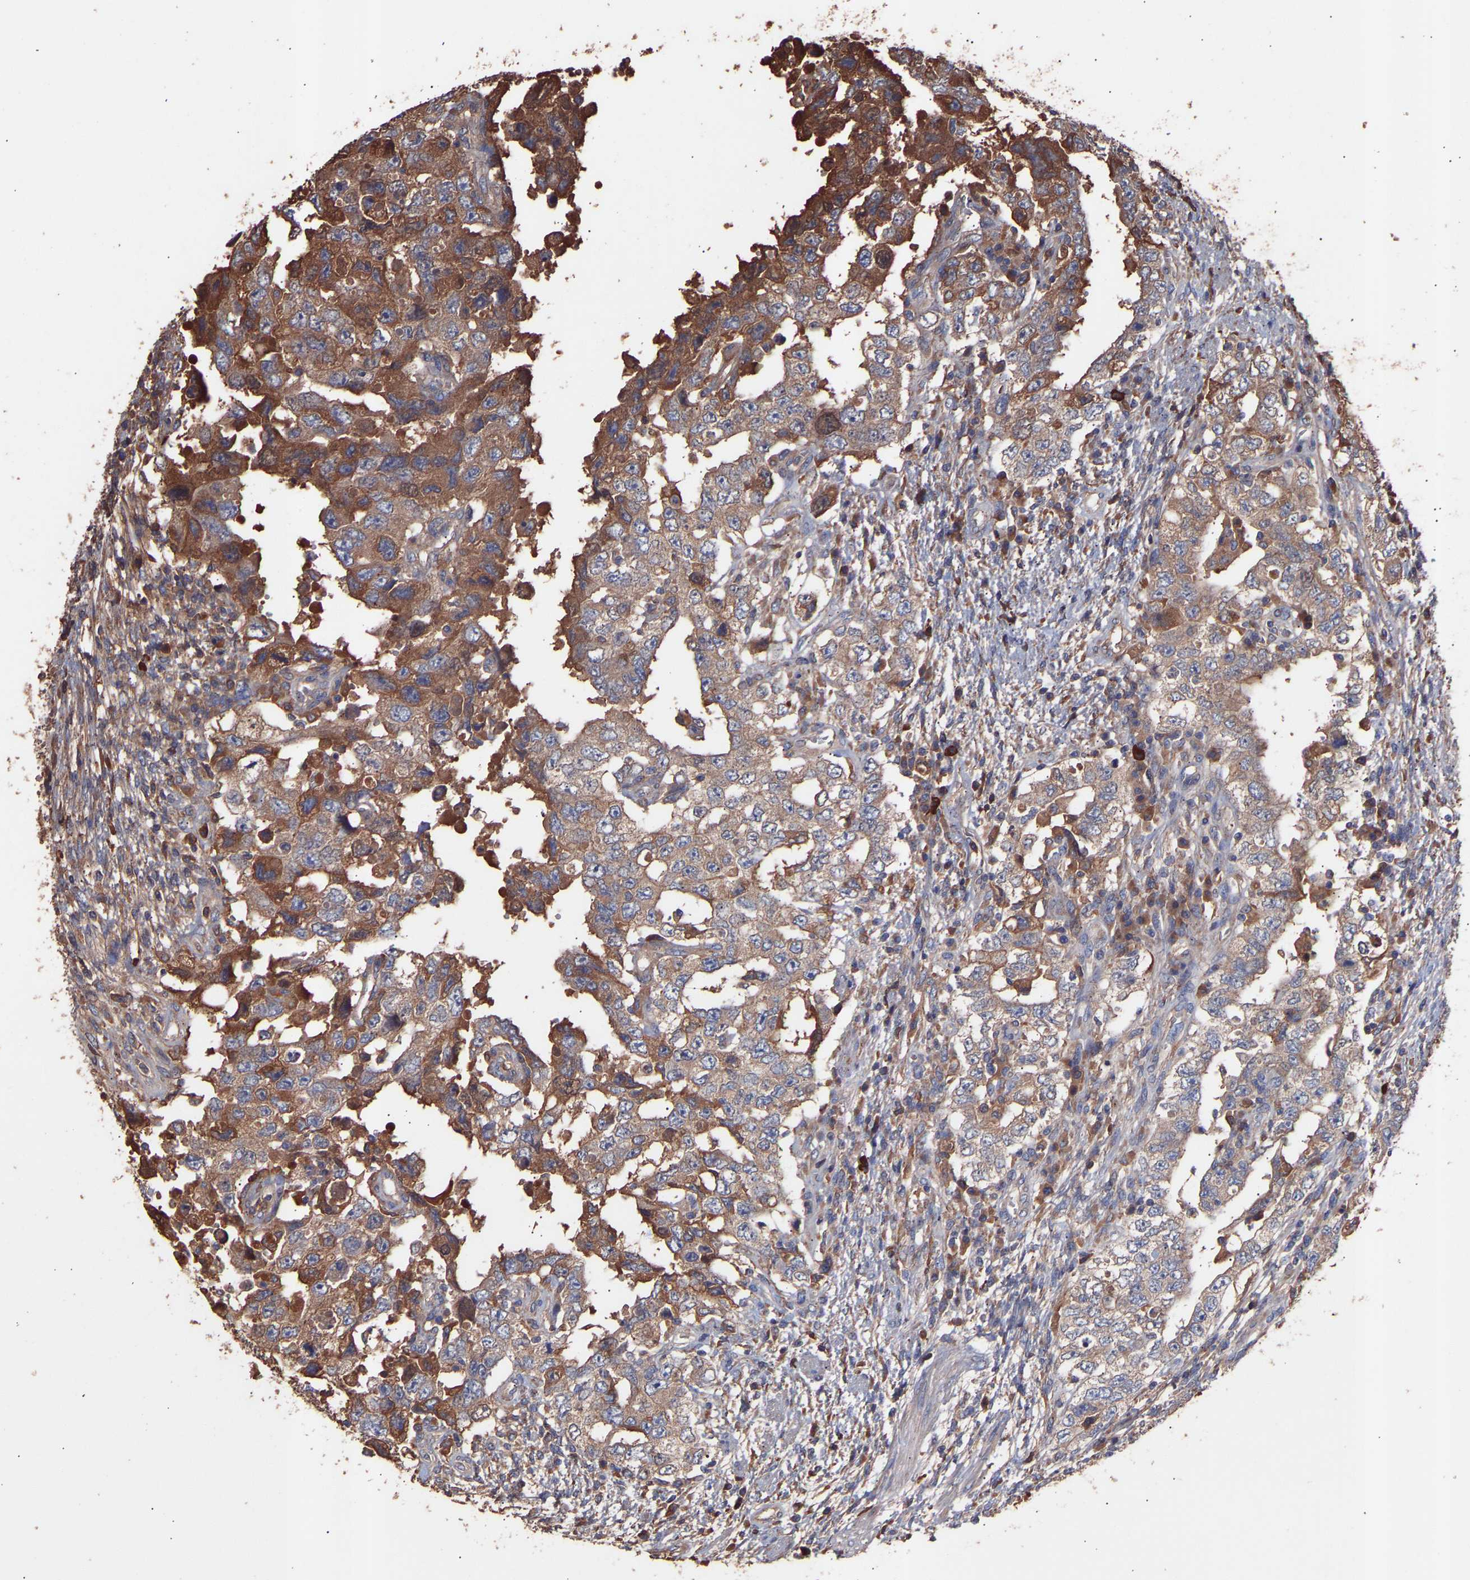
{"staining": {"intensity": "moderate", "quantity": ">75%", "location": "cytoplasmic/membranous"}, "tissue": "testis cancer", "cell_type": "Tumor cells", "image_type": "cancer", "snomed": [{"axis": "morphology", "description": "Carcinoma, Embryonal, NOS"}, {"axis": "topography", "description": "Testis"}], "caption": "Immunohistochemical staining of testis cancer exhibits medium levels of moderate cytoplasmic/membranous expression in approximately >75% of tumor cells. The staining is performed using DAB (3,3'-diaminobenzidine) brown chromogen to label protein expression. The nuclei are counter-stained blue using hematoxylin.", "gene": "TMEM268", "patient": {"sex": "male", "age": 26}}